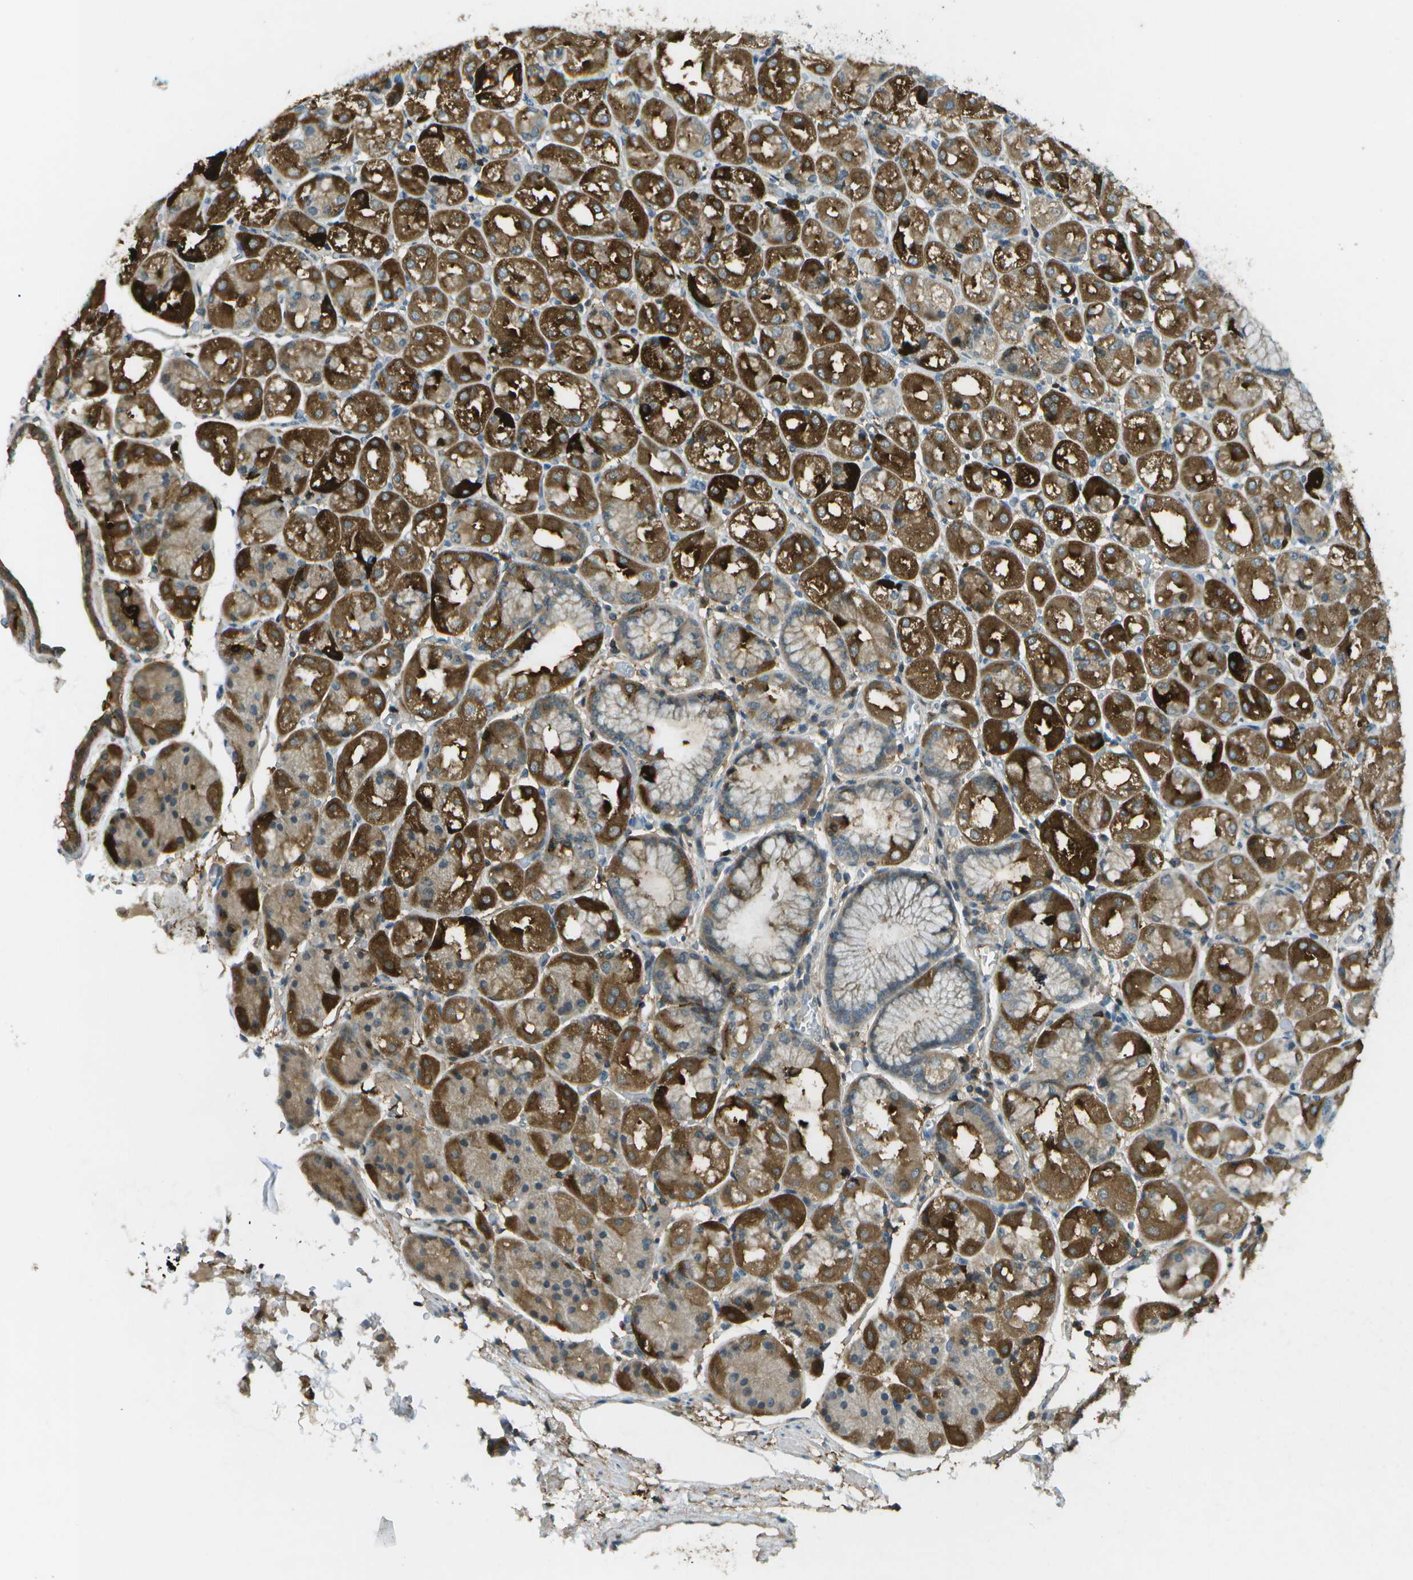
{"staining": {"intensity": "strong", "quantity": "25%-75%", "location": "cytoplasmic/membranous"}, "tissue": "stomach", "cell_type": "Glandular cells", "image_type": "normal", "snomed": [{"axis": "morphology", "description": "Normal tissue, NOS"}, {"axis": "topography", "description": "Stomach, upper"}], "caption": "An image showing strong cytoplasmic/membranous expression in approximately 25%-75% of glandular cells in unremarkable stomach, as visualized by brown immunohistochemical staining.", "gene": "LRRC66", "patient": {"sex": "male", "age": 72}}